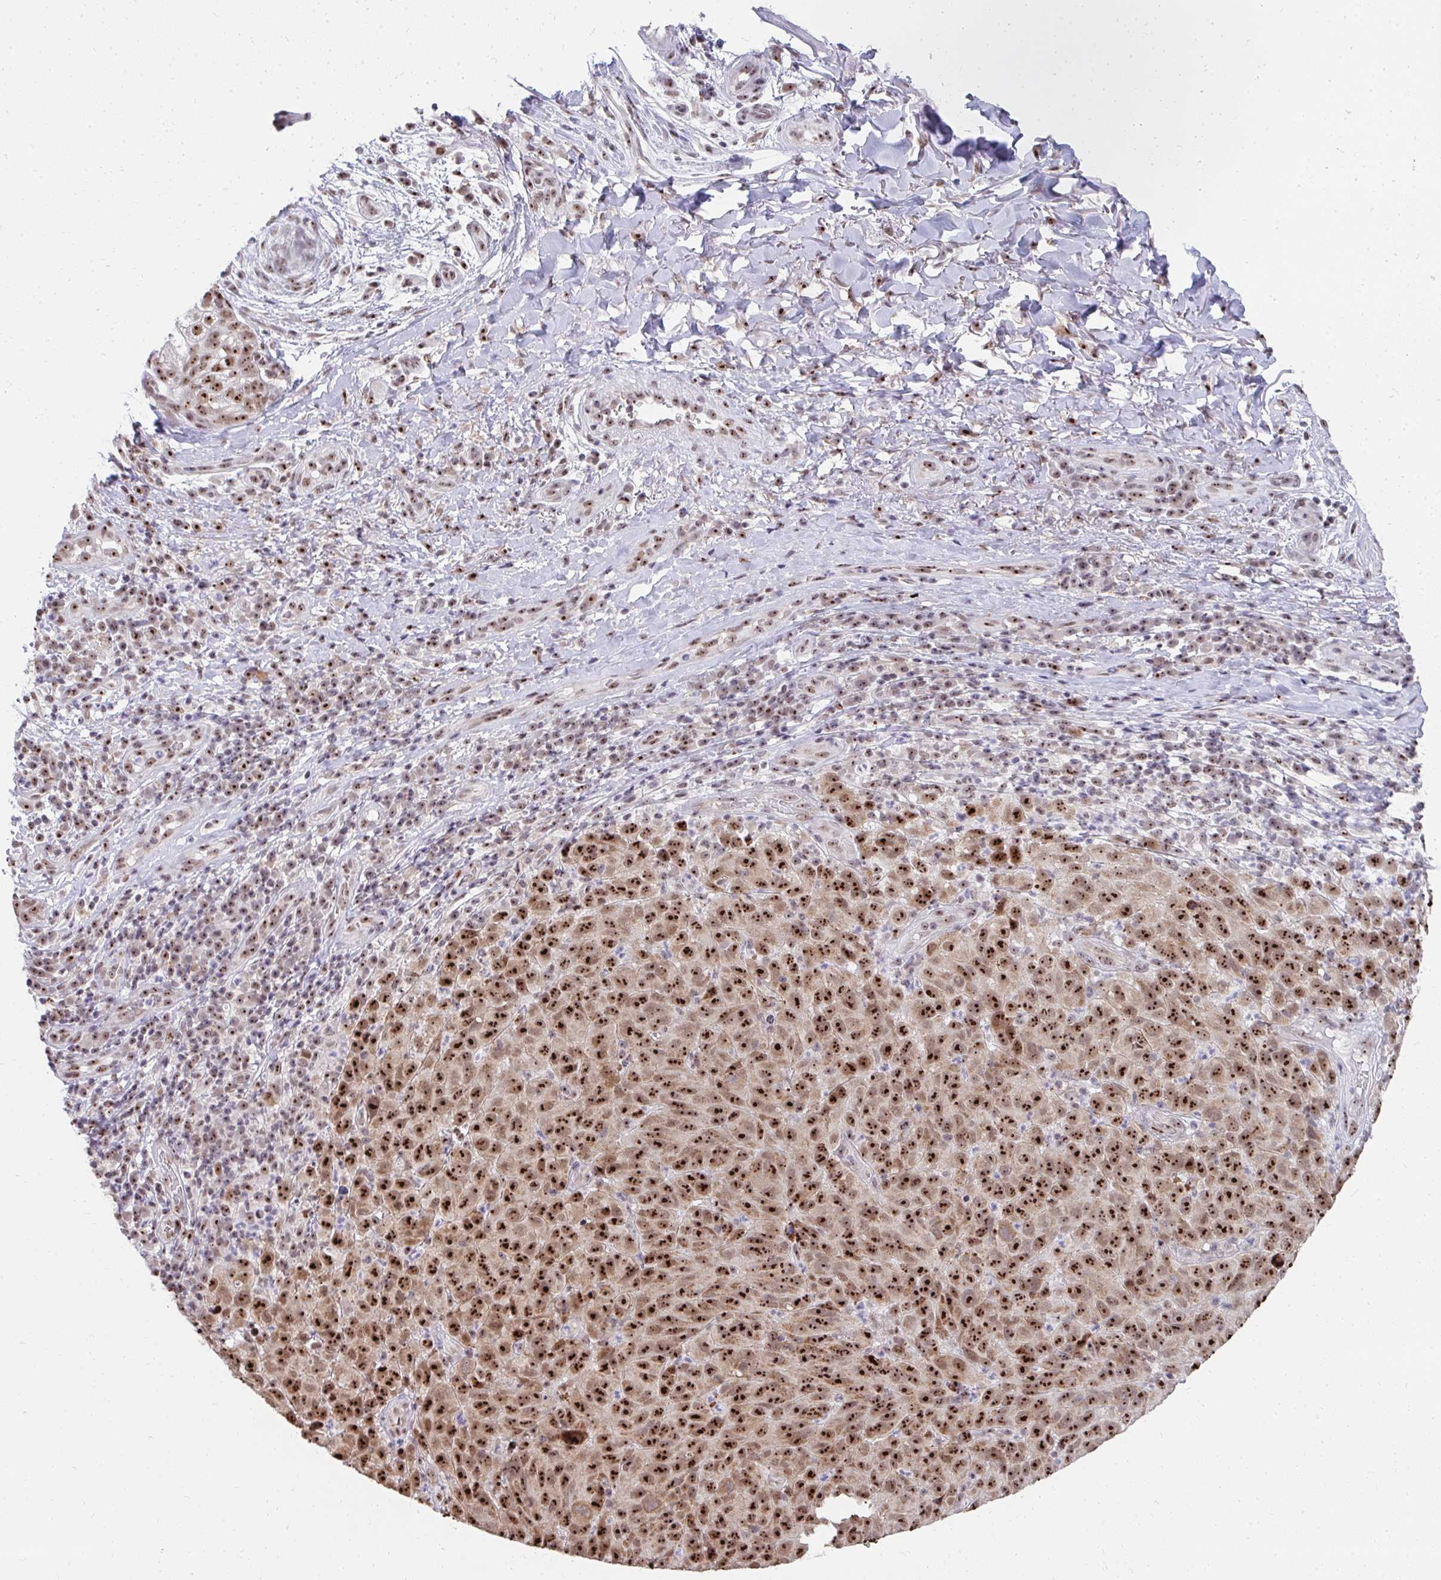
{"staining": {"intensity": "strong", "quantity": ">75%", "location": "nuclear"}, "tissue": "melanoma", "cell_type": "Tumor cells", "image_type": "cancer", "snomed": [{"axis": "morphology", "description": "Malignant melanoma, NOS"}, {"axis": "topography", "description": "Skin"}], "caption": "A micrograph showing strong nuclear positivity in about >75% of tumor cells in malignant melanoma, as visualized by brown immunohistochemical staining.", "gene": "HIRA", "patient": {"sex": "male", "age": 85}}